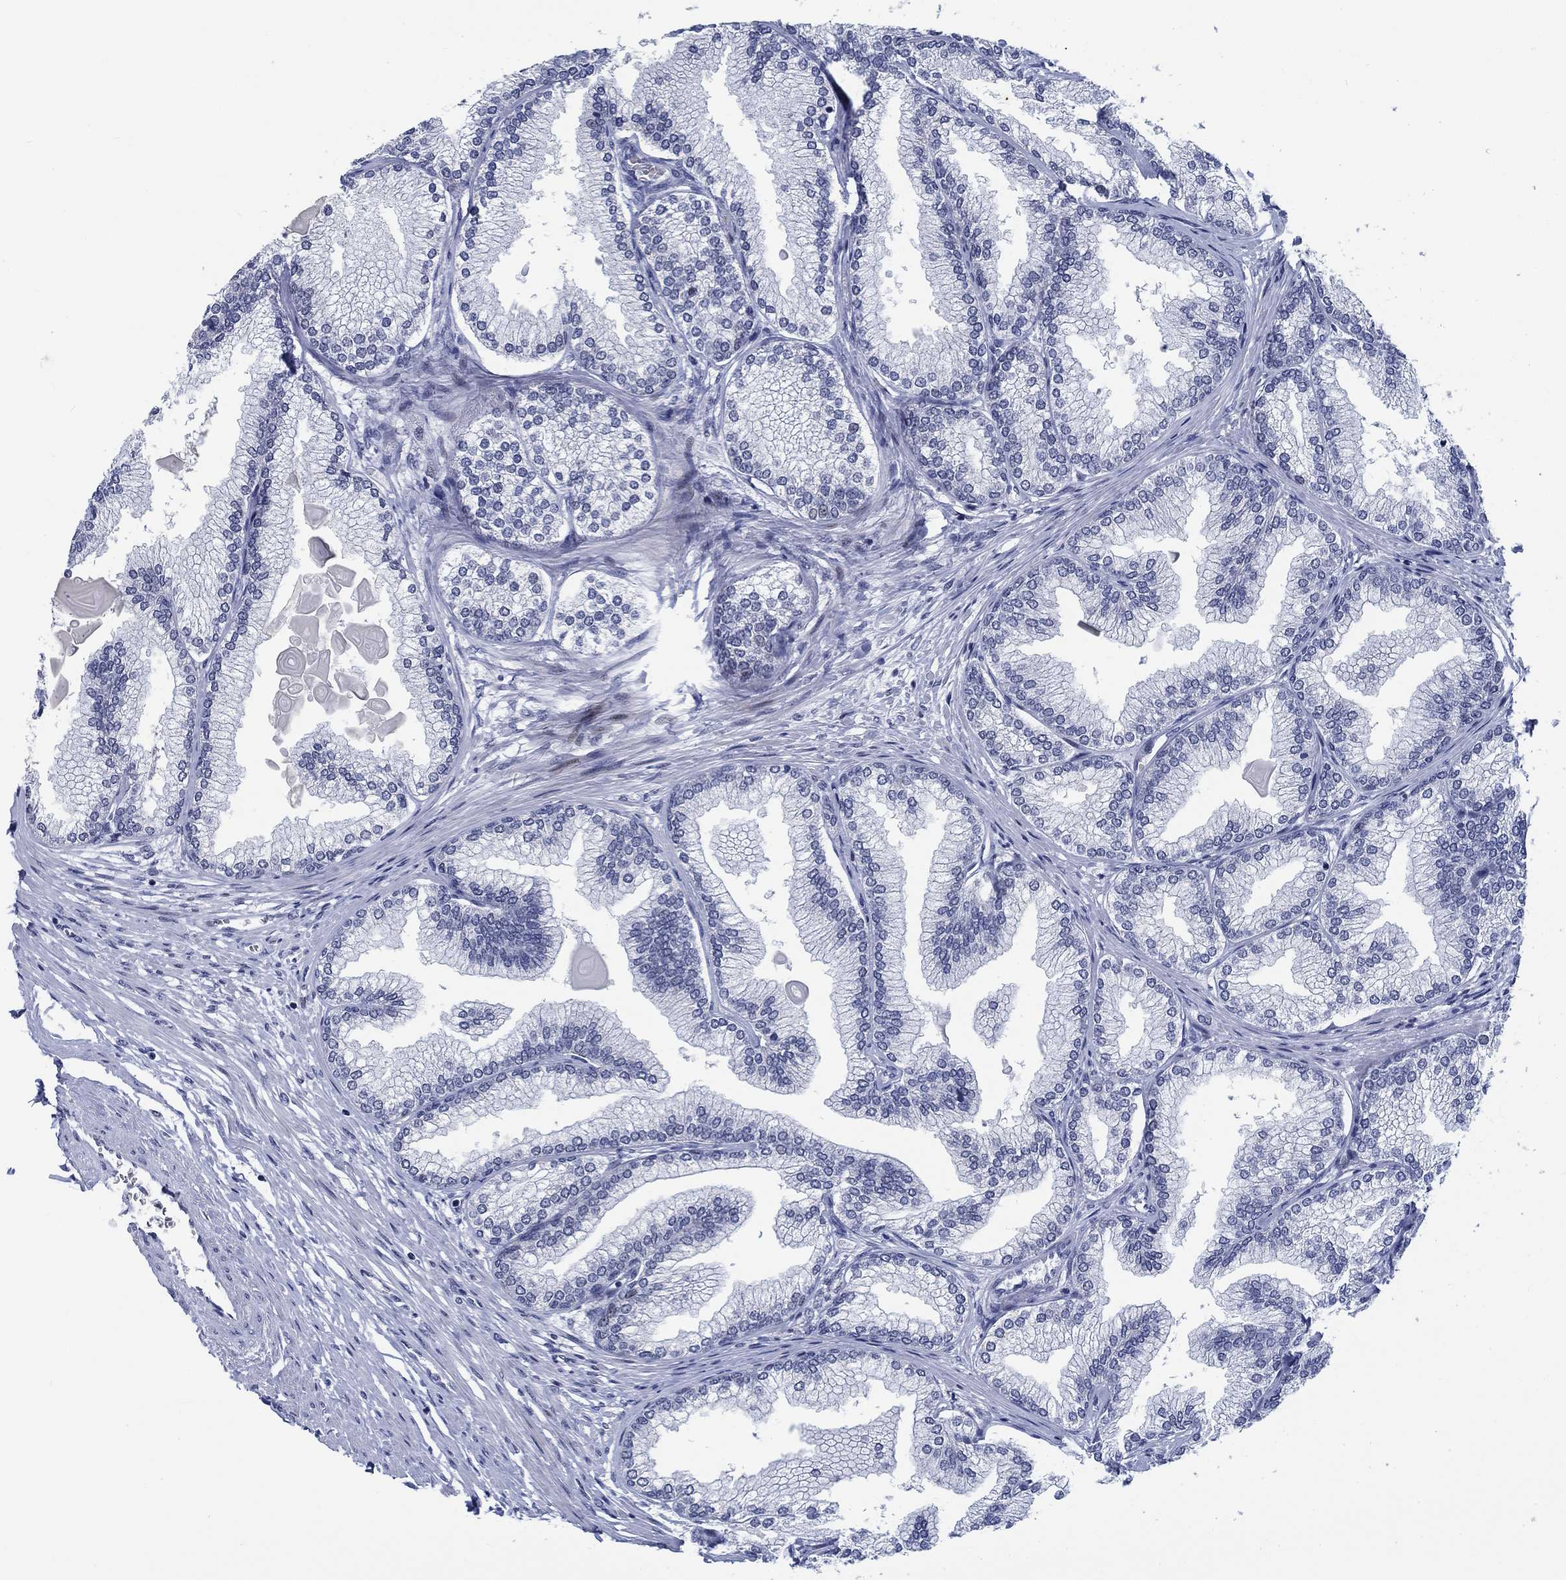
{"staining": {"intensity": "negative", "quantity": "none", "location": "none"}, "tissue": "prostate", "cell_type": "Glandular cells", "image_type": "normal", "snomed": [{"axis": "morphology", "description": "Normal tissue, NOS"}, {"axis": "topography", "description": "Prostate"}], "caption": "The immunohistochemistry micrograph has no significant staining in glandular cells of prostate.", "gene": "NEU3", "patient": {"sex": "male", "age": 72}}